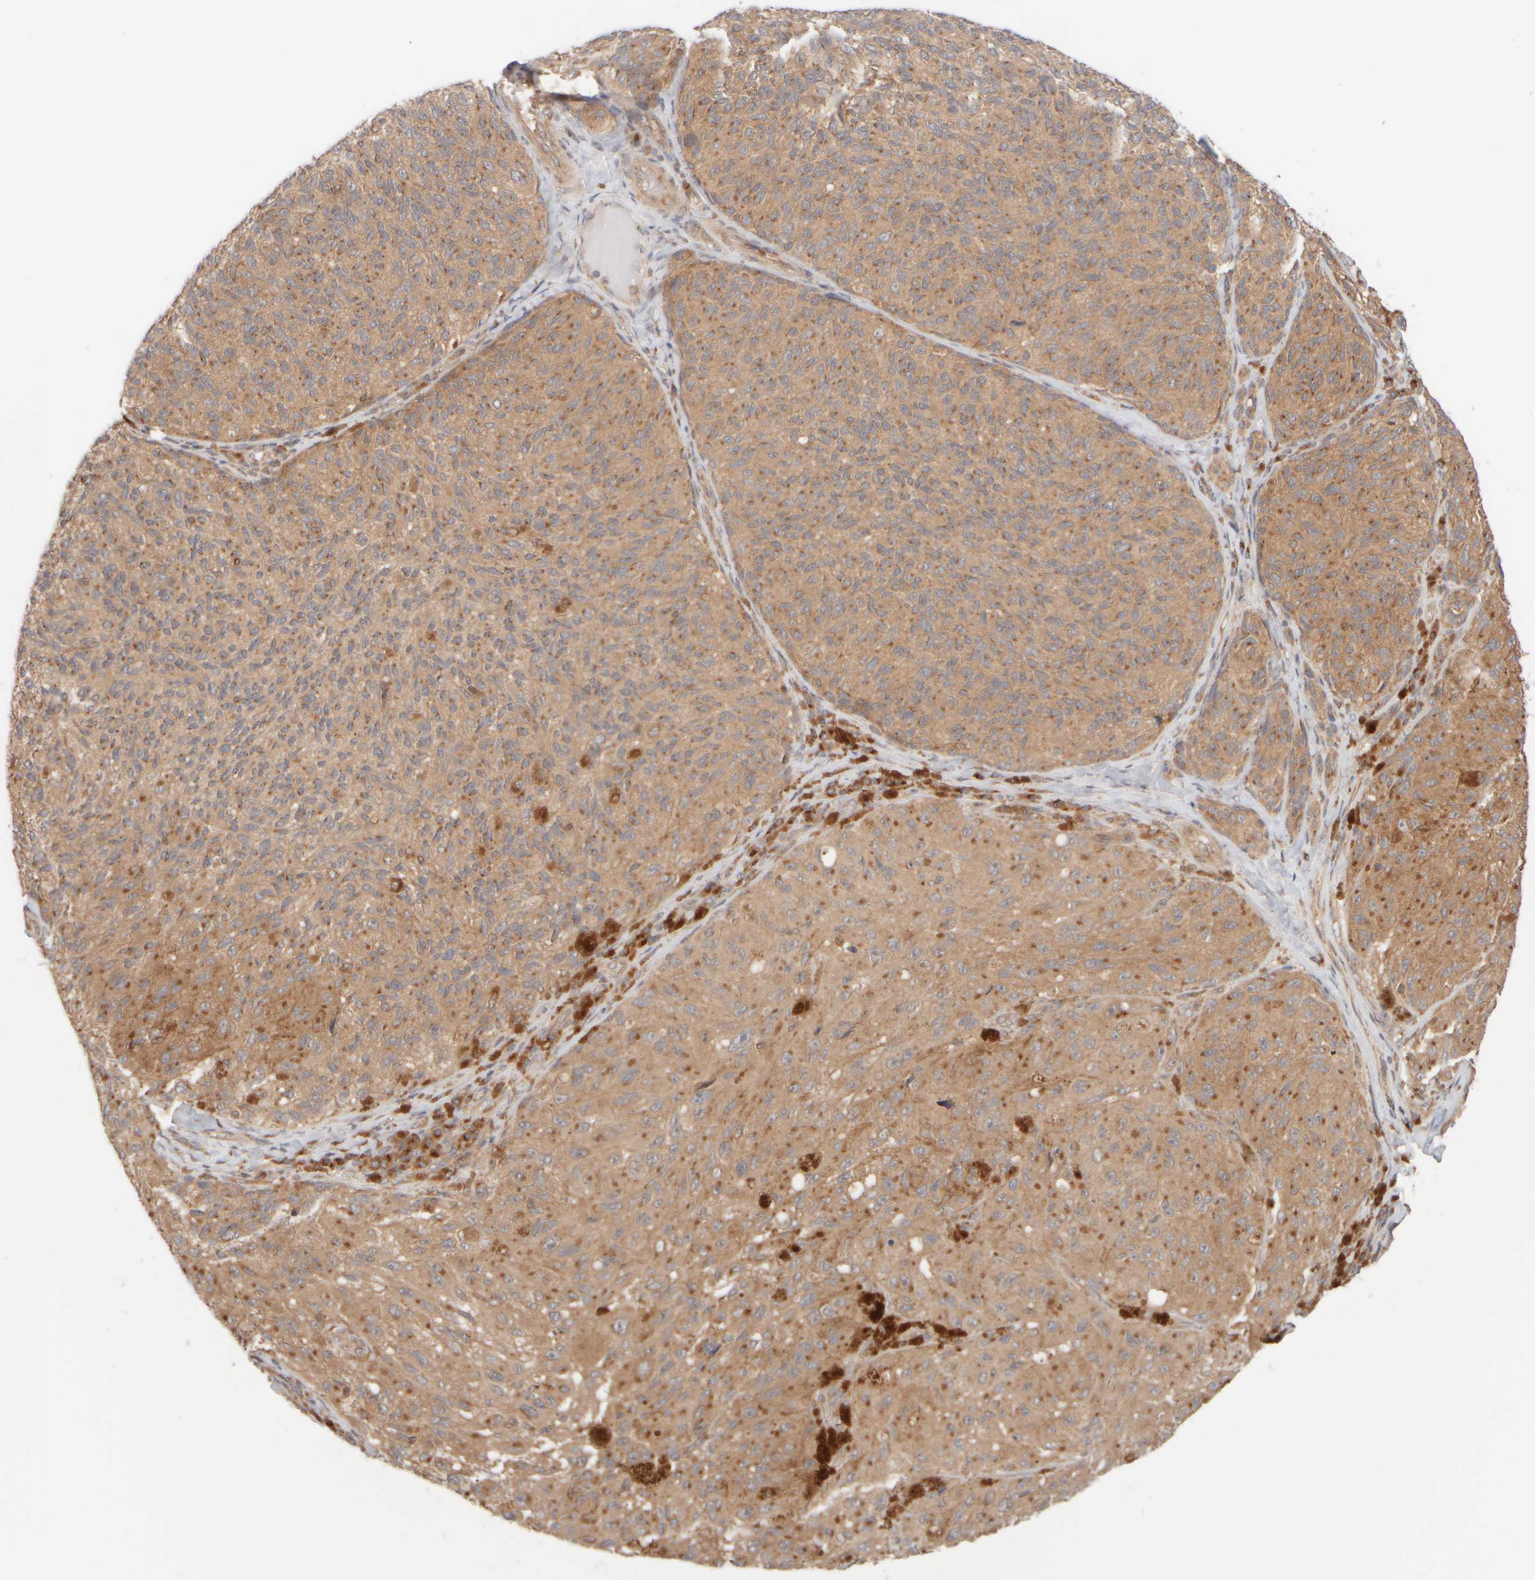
{"staining": {"intensity": "moderate", "quantity": ">75%", "location": "cytoplasmic/membranous"}, "tissue": "melanoma", "cell_type": "Tumor cells", "image_type": "cancer", "snomed": [{"axis": "morphology", "description": "Malignant melanoma, NOS"}, {"axis": "topography", "description": "Skin"}], "caption": "Immunohistochemistry image of neoplastic tissue: malignant melanoma stained using IHC displays medium levels of moderate protein expression localized specifically in the cytoplasmic/membranous of tumor cells, appearing as a cytoplasmic/membranous brown color.", "gene": "RABEP1", "patient": {"sex": "female", "age": 73}}